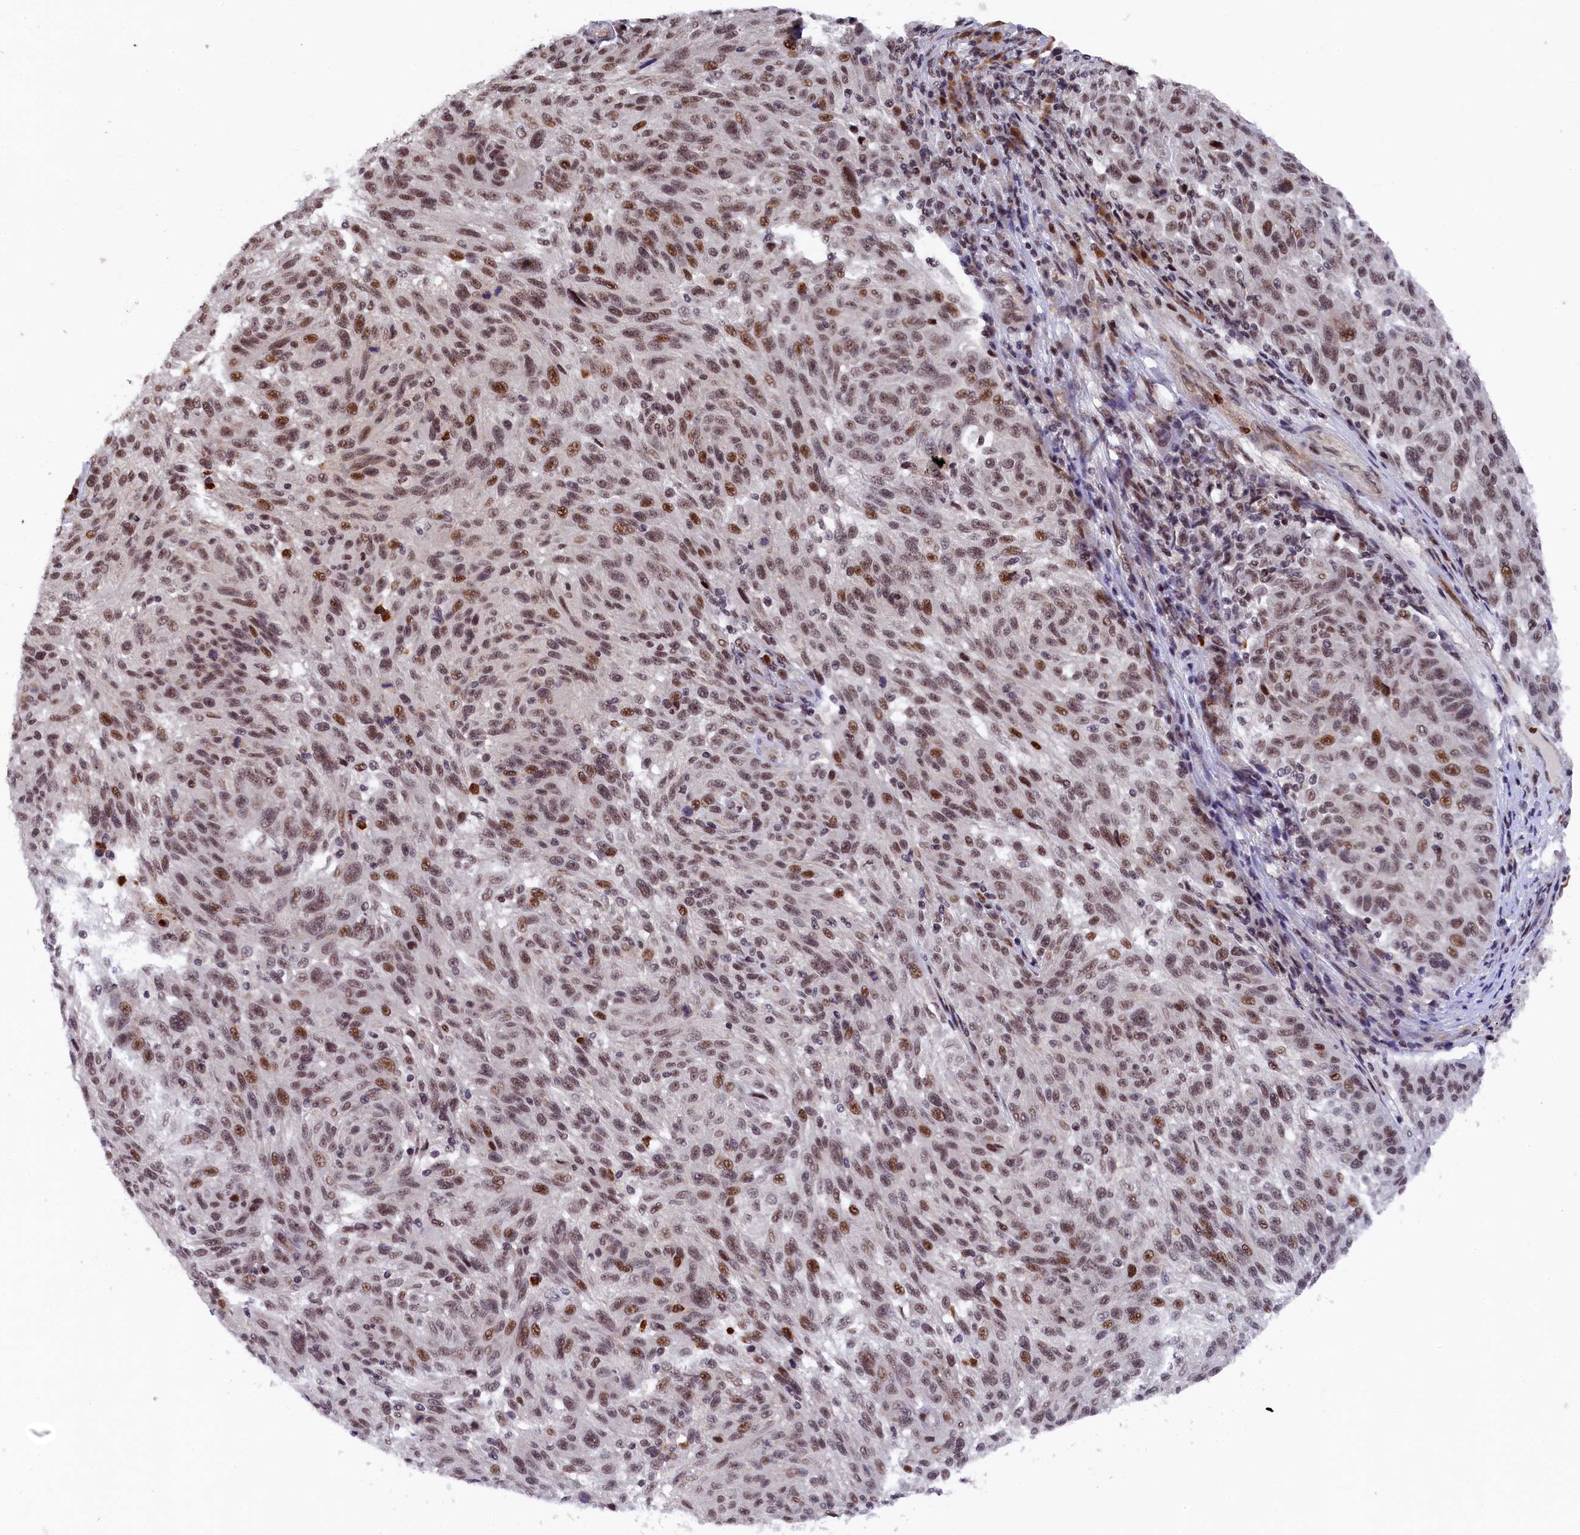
{"staining": {"intensity": "moderate", "quantity": "25%-75%", "location": "nuclear"}, "tissue": "melanoma", "cell_type": "Tumor cells", "image_type": "cancer", "snomed": [{"axis": "morphology", "description": "Malignant melanoma, NOS"}, {"axis": "topography", "description": "Skin"}], "caption": "This photomicrograph demonstrates IHC staining of melanoma, with medium moderate nuclear staining in about 25%-75% of tumor cells.", "gene": "ADIG", "patient": {"sex": "male", "age": 53}}